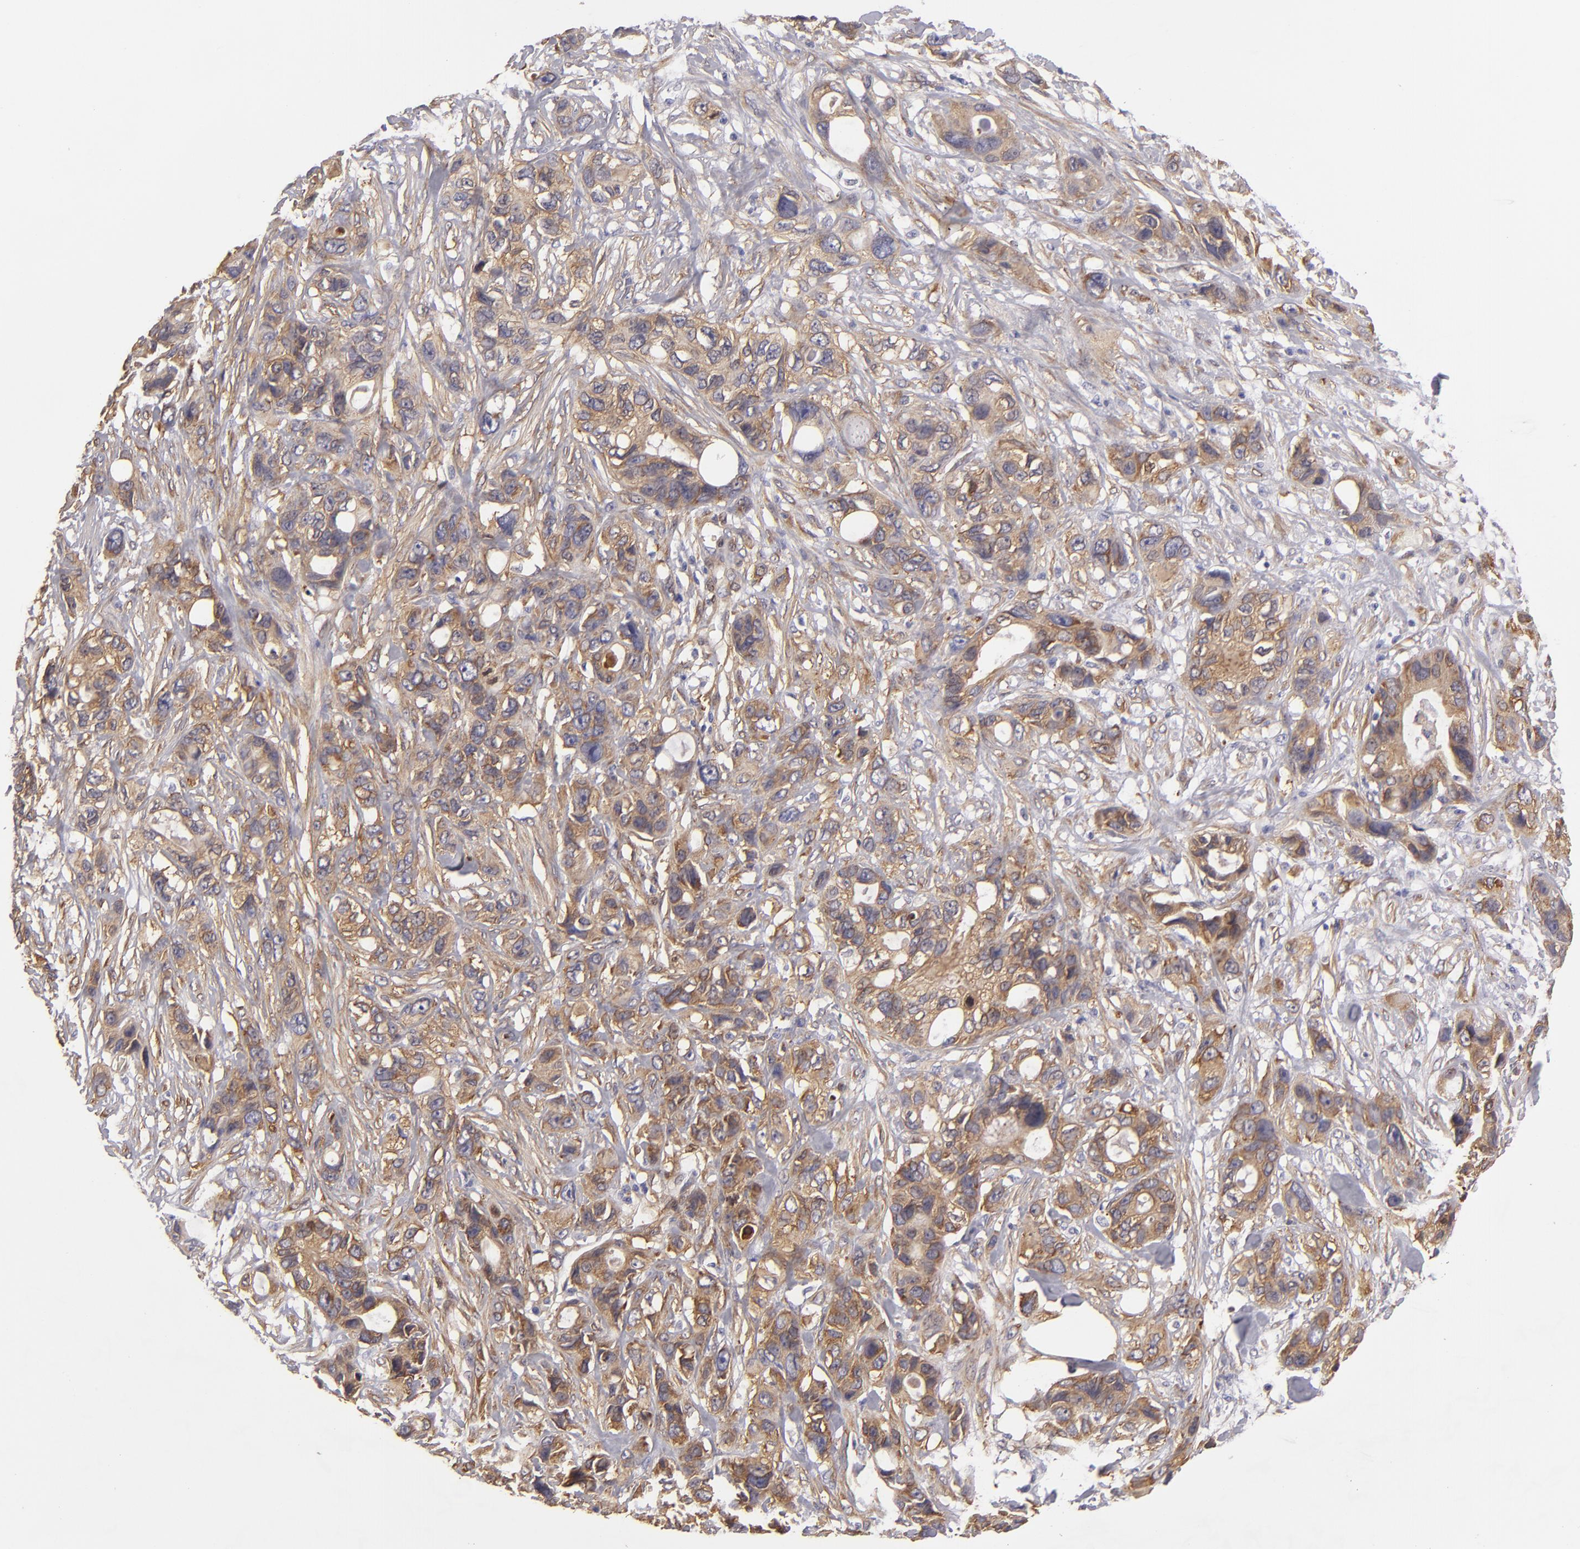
{"staining": {"intensity": "weak", "quantity": ">75%", "location": "cytoplasmic/membranous"}, "tissue": "stomach cancer", "cell_type": "Tumor cells", "image_type": "cancer", "snomed": [{"axis": "morphology", "description": "Adenocarcinoma, NOS"}, {"axis": "topography", "description": "Stomach, upper"}], "caption": "Protein expression by immunohistochemistry (IHC) reveals weak cytoplasmic/membranous expression in about >75% of tumor cells in adenocarcinoma (stomach). The staining was performed using DAB (3,3'-diaminobenzidine), with brown indicating positive protein expression. Nuclei are stained blue with hematoxylin.", "gene": "VCL", "patient": {"sex": "male", "age": 47}}